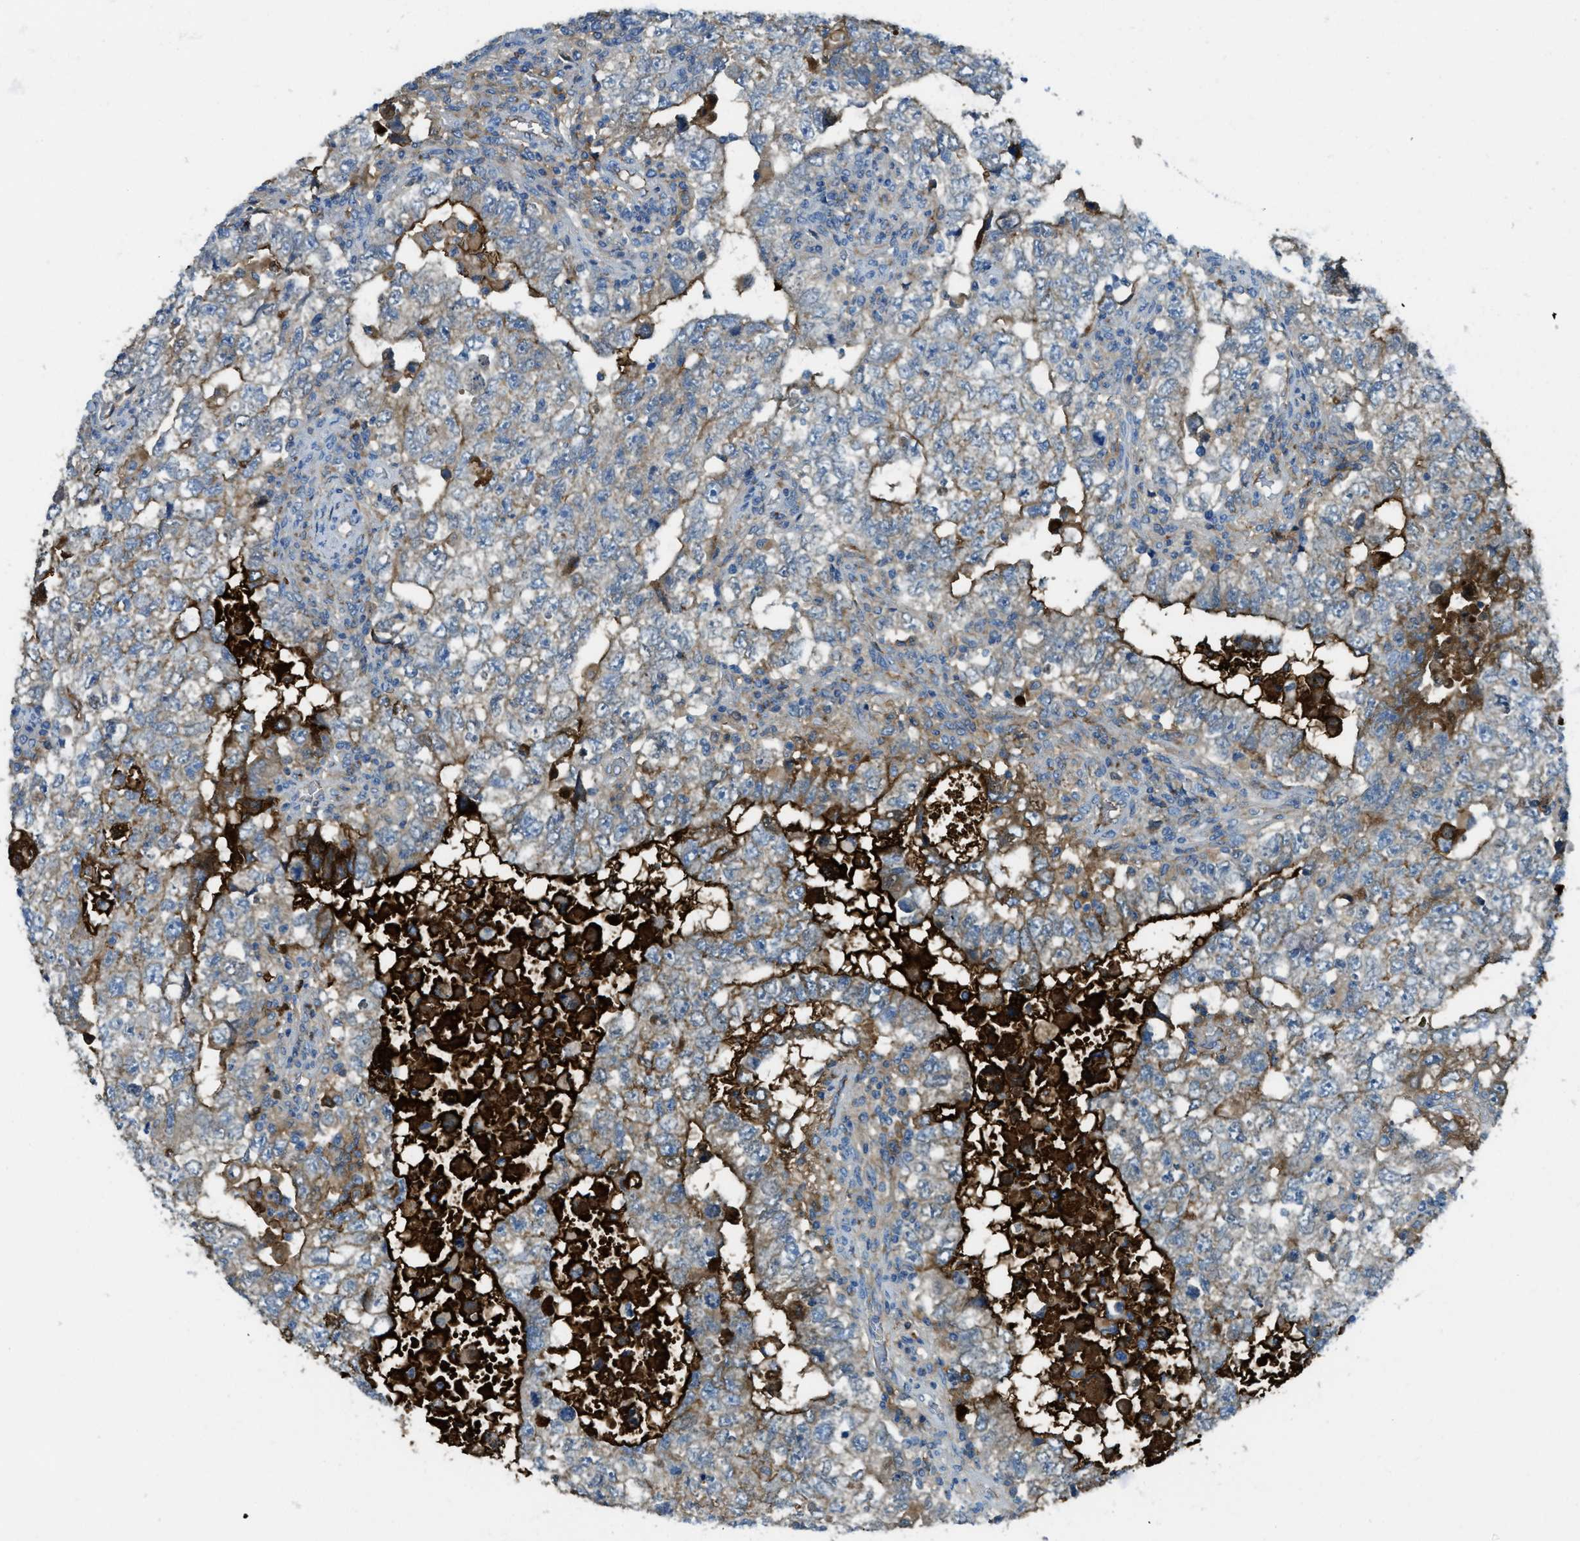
{"staining": {"intensity": "weak", "quantity": "<25%", "location": "cytoplasmic/membranous"}, "tissue": "testis cancer", "cell_type": "Tumor cells", "image_type": "cancer", "snomed": [{"axis": "morphology", "description": "Carcinoma, Embryonal, NOS"}, {"axis": "topography", "description": "Testis"}], "caption": "A photomicrograph of human testis embryonal carcinoma is negative for staining in tumor cells. (IHC, brightfield microscopy, high magnification).", "gene": "TRIM59", "patient": {"sex": "male", "age": 36}}